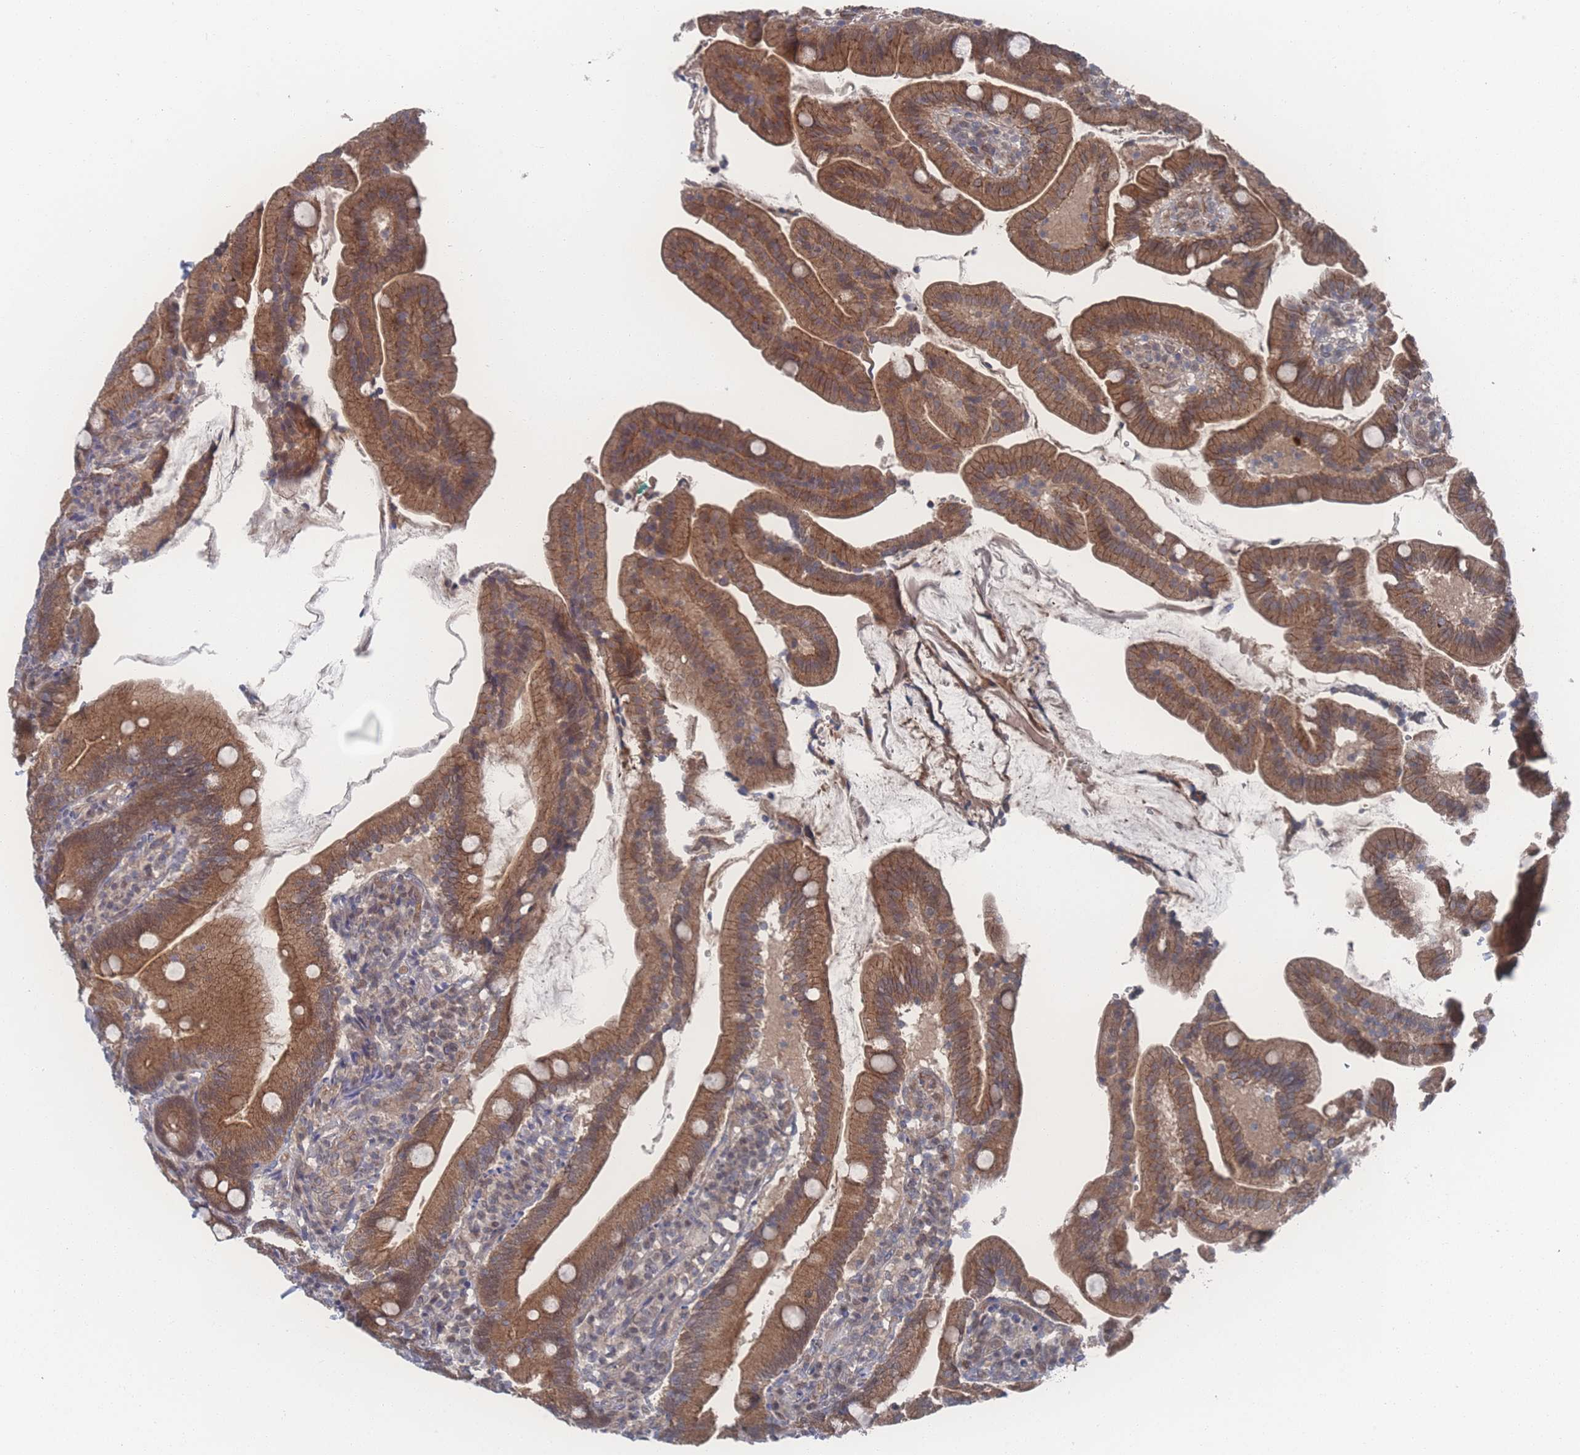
{"staining": {"intensity": "moderate", "quantity": ">75%", "location": "cytoplasmic/membranous"}, "tissue": "duodenum", "cell_type": "Glandular cells", "image_type": "normal", "snomed": [{"axis": "morphology", "description": "Normal tissue, NOS"}, {"axis": "topography", "description": "Duodenum"}], "caption": "Protein staining of normal duodenum reveals moderate cytoplasmic/membranous expression in approximately >75% of glandular cells.", "gene": "NBEAL1", "patient": {"sex": "female", "age": 67}}